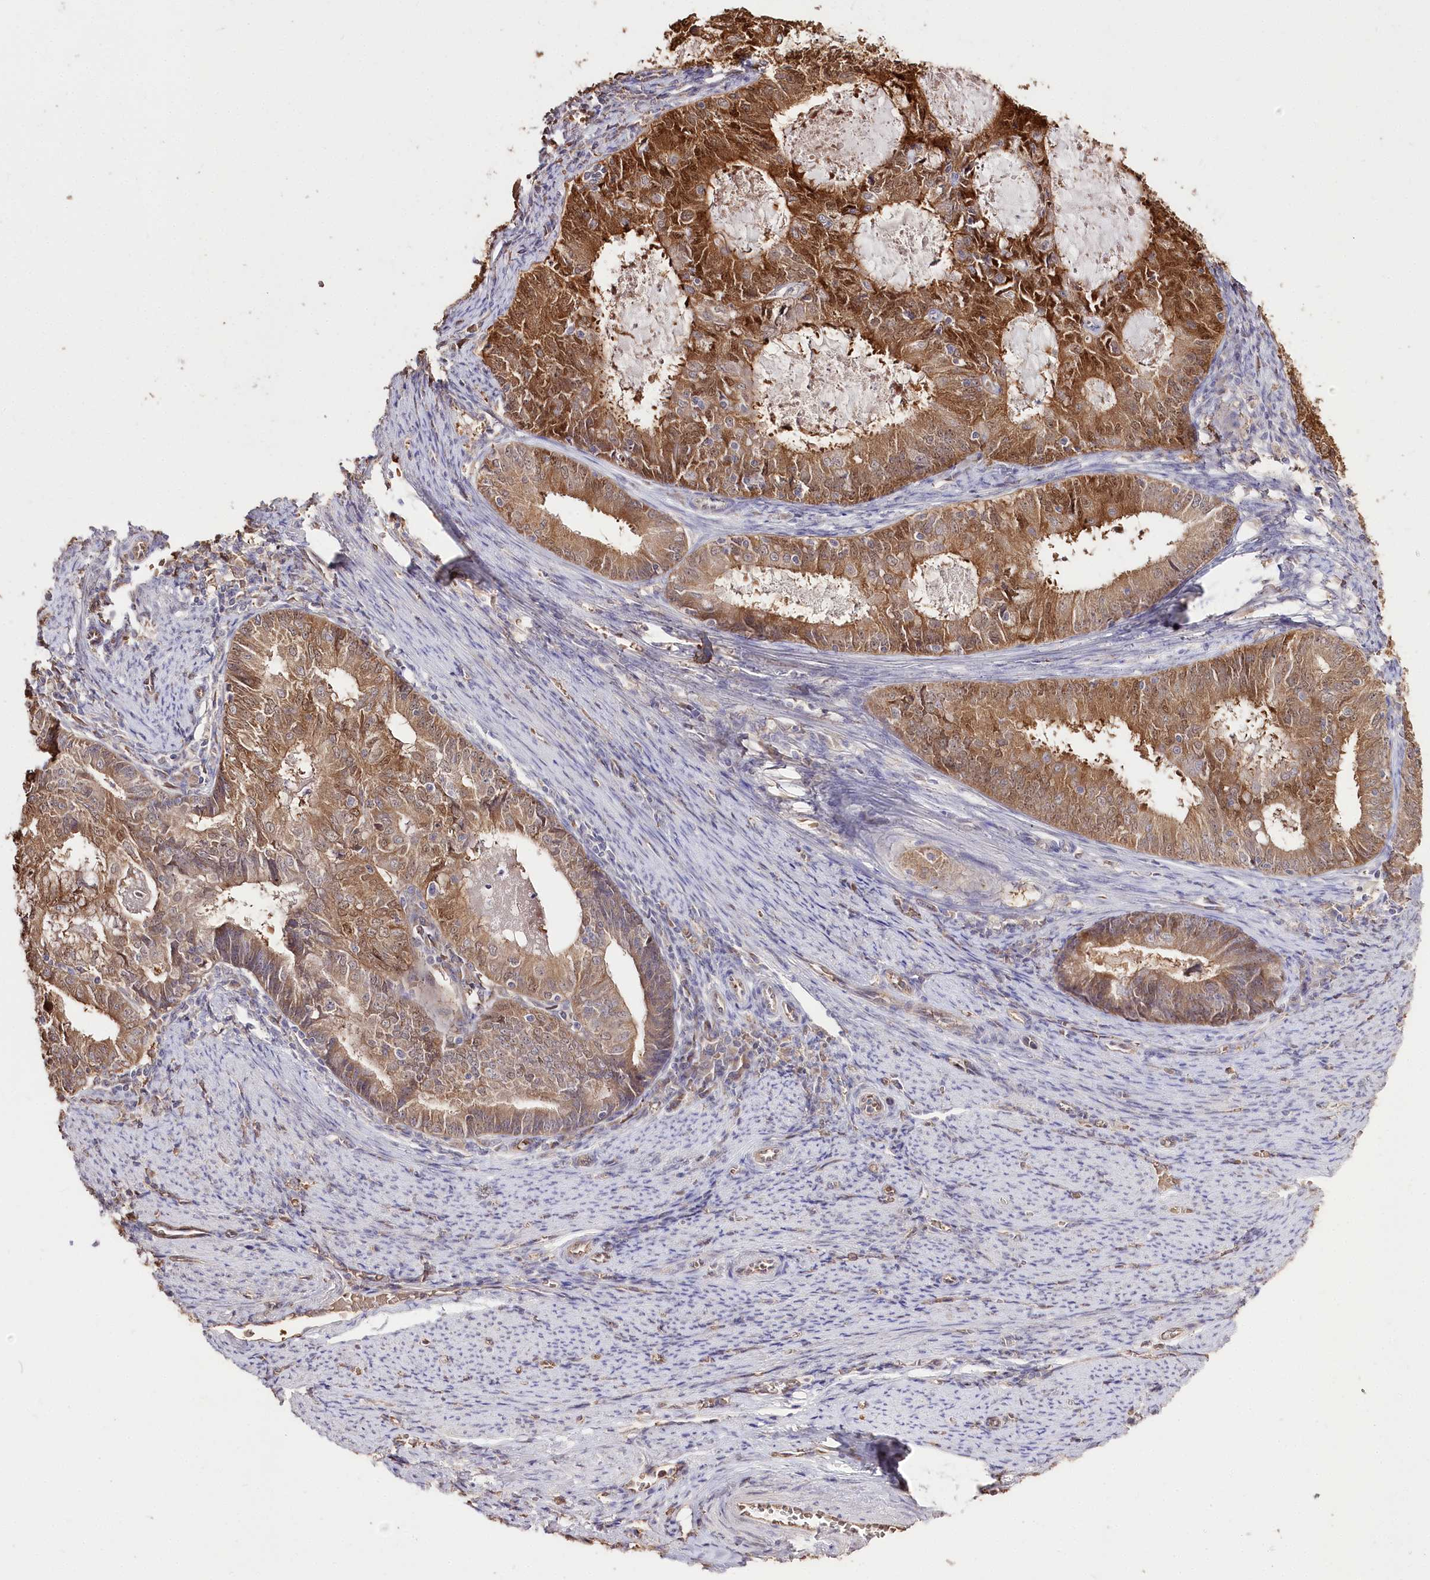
{"staining": {"intensity": "strong", "quantity": ">75%", "location": "cytoplasmic/membranous,nuclear"}, "tissue": "endometrial cancer", "cell_type": "Tumor cells", "image_type": "cancer", "snomed": [{"axis": "morphology", "description": "Adenocarcinoma, NOS"}, {"axis": "topography", "description": "Endometrium"}], "caption": "IHC staining of endometrial cancer (adenocarcinoma), which demonstrates high levels of strong cytoplasmic/membranous and nuclear staining in approximately >75% of tumor cells indicating strong cytoplasmic/membranous and nuclear protein positivity. The staining was performed using DAB (brown) for protein detection and nuclei were counterstained in hematoxylin (blue).", "gene": "R3HDM2", "patient": {"sex": "female", "age": 57}}